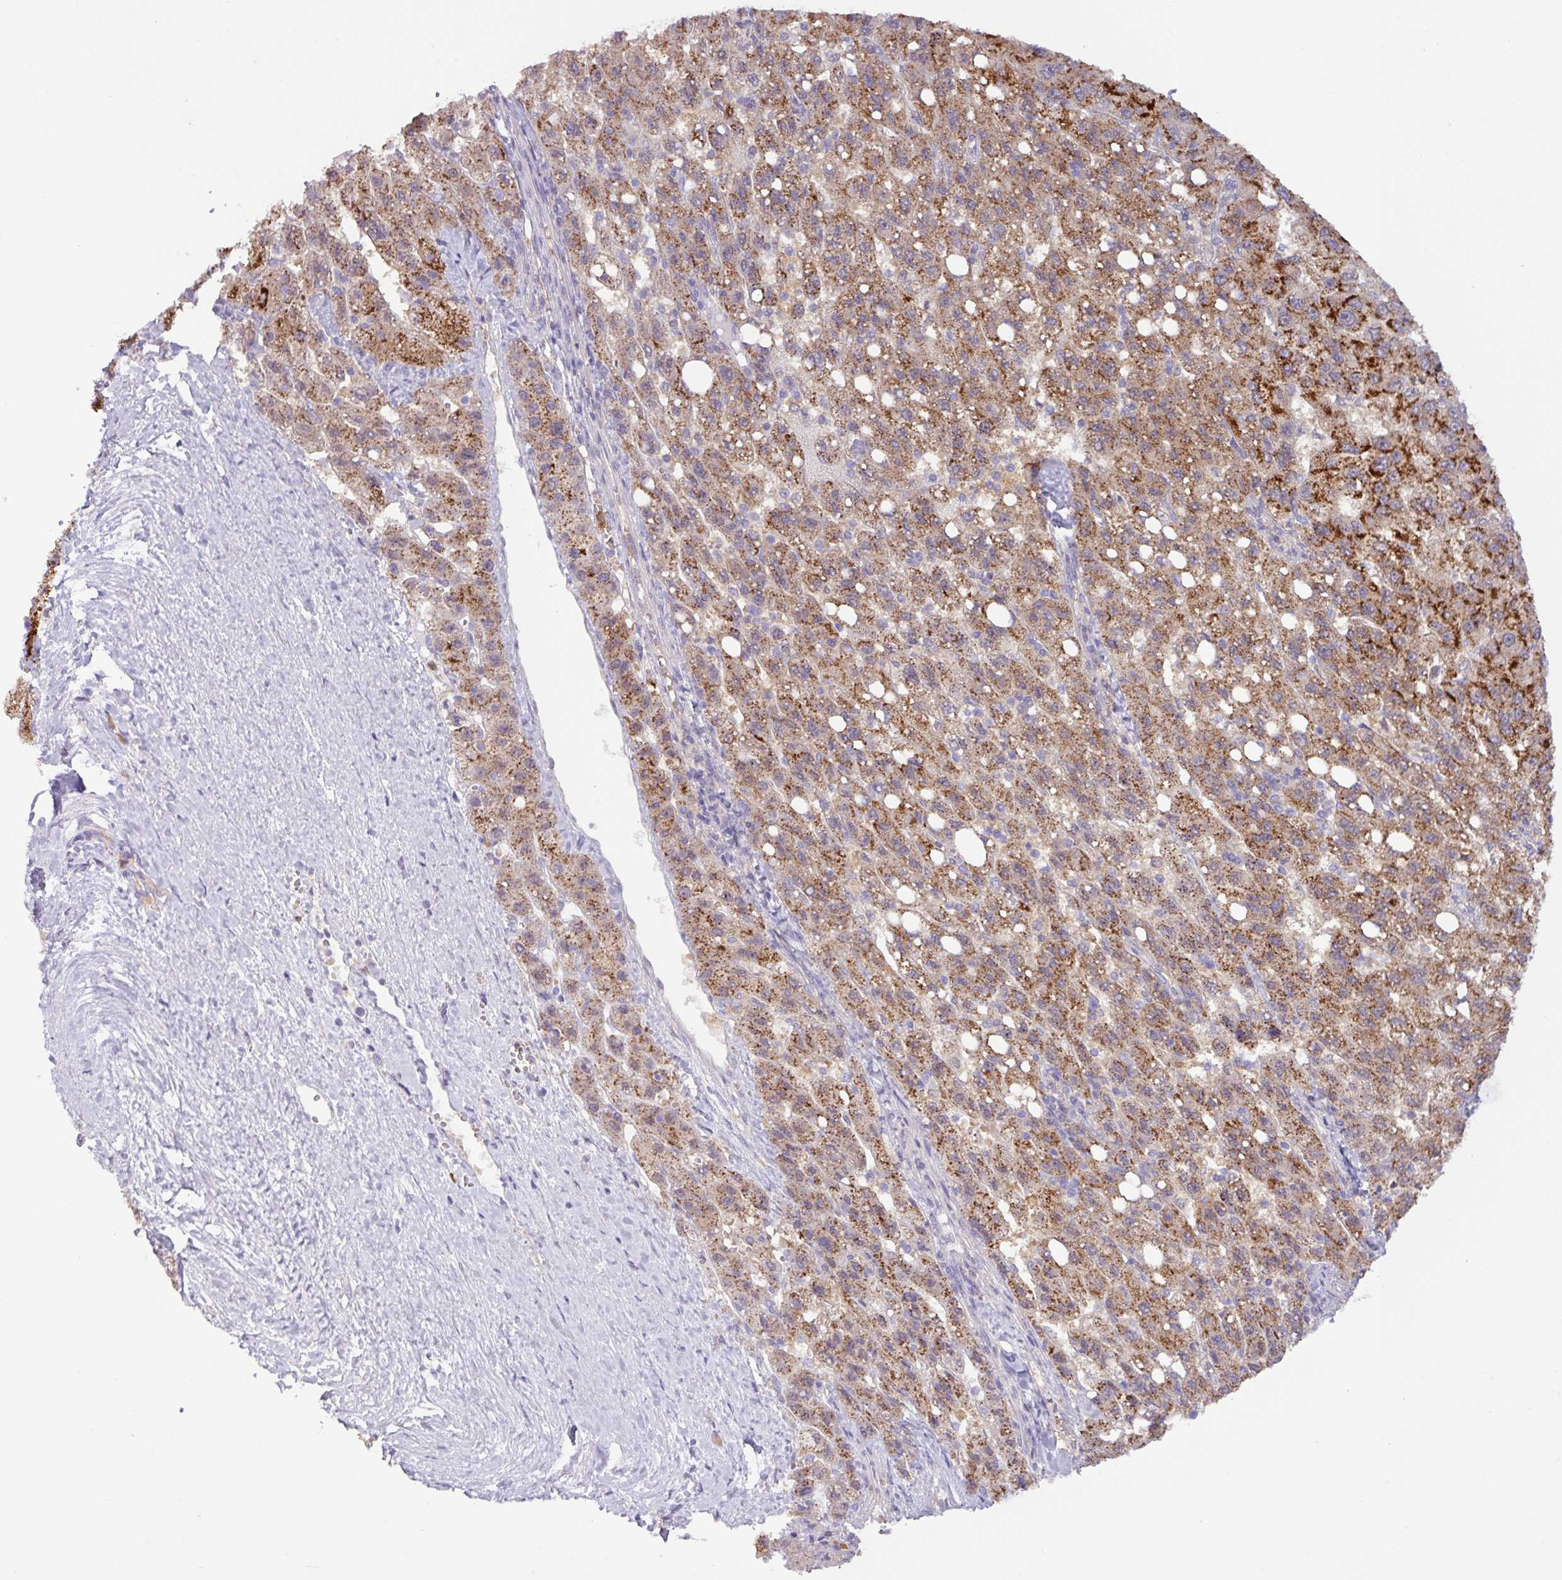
{"staining": {"intensity": "strong", "quantity": ">75%", "location": "cytoplasmic/membranous"}, "tissue": "liver cancer", "cell_type": "Tumor cells", "image_type": "cancer", "snomed": [{"axis": "morphology", "description": "Carcinoma, Hepatocellular, NOS"}, {"axis": "topography", "description": "Liver"}], "caption": "The immunohistochemical stain shows strong cytoplasmic/membranous staining in tumor cells of hepatocellular carcinoma (liver) tissue.", "gene": "TONSL", "patient": {"sex": "female", "age": 82}}